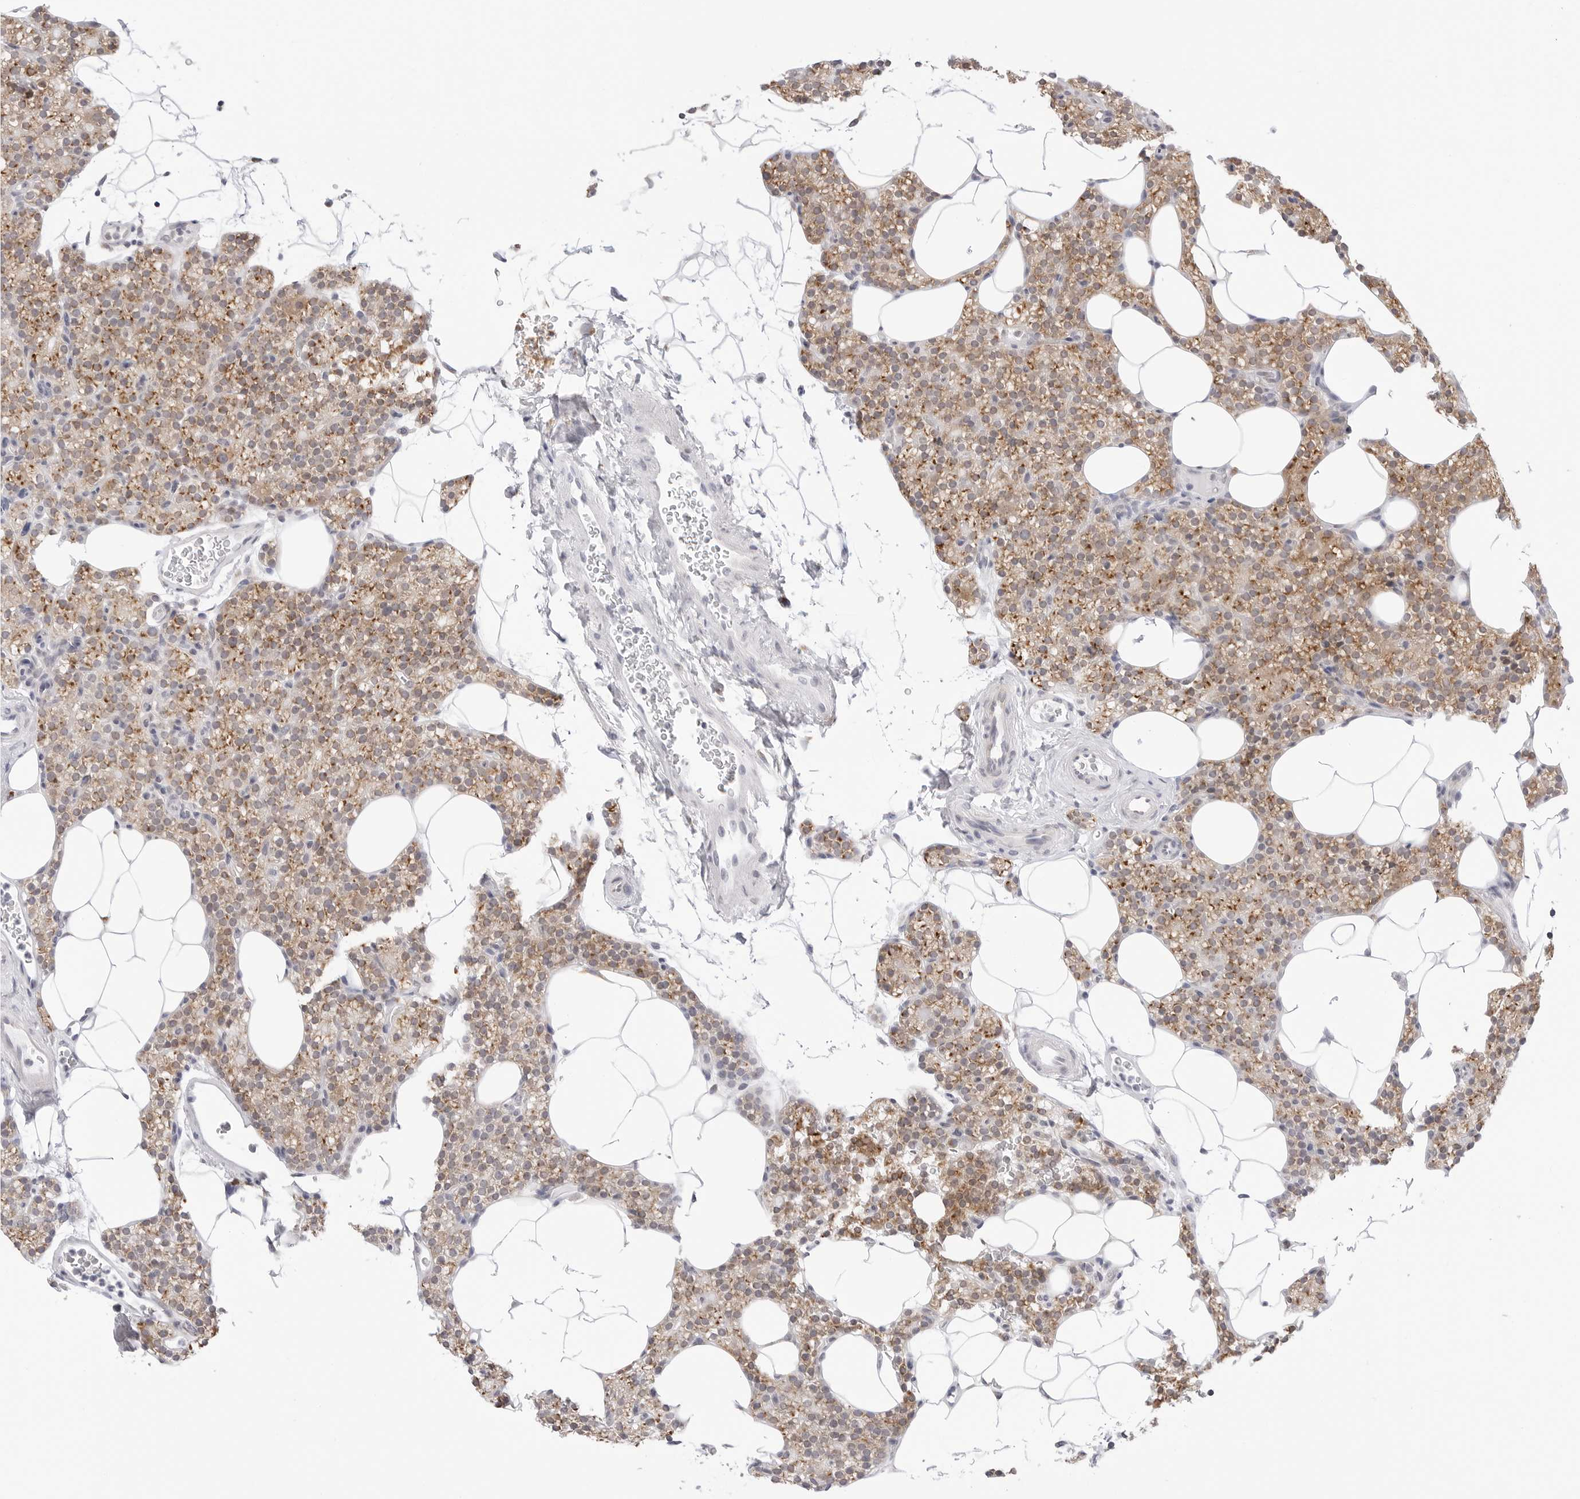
{"staining": {"intensity": "moderate", "quantity": ">75%", "location": "cytoplasmic/membranous"}, "tissue": "parathyroid gland", "cell_type": "Glandular cells", "image_type": "normal", "snomed": [{"axis": "morphology", "description": "Normal tissue, NOS"}, {"axis": "topography", "description": "Parathyroid gland"}], "caption": "IHC micrograph of normal parathyroid gland stained for a protein (brown), which displays medium levels of moderate cytoplasmic/membranous positivity in about >75% of glandular cells.", "gene": "RPN1", "patient": {"sex": "female", "age": 56}}